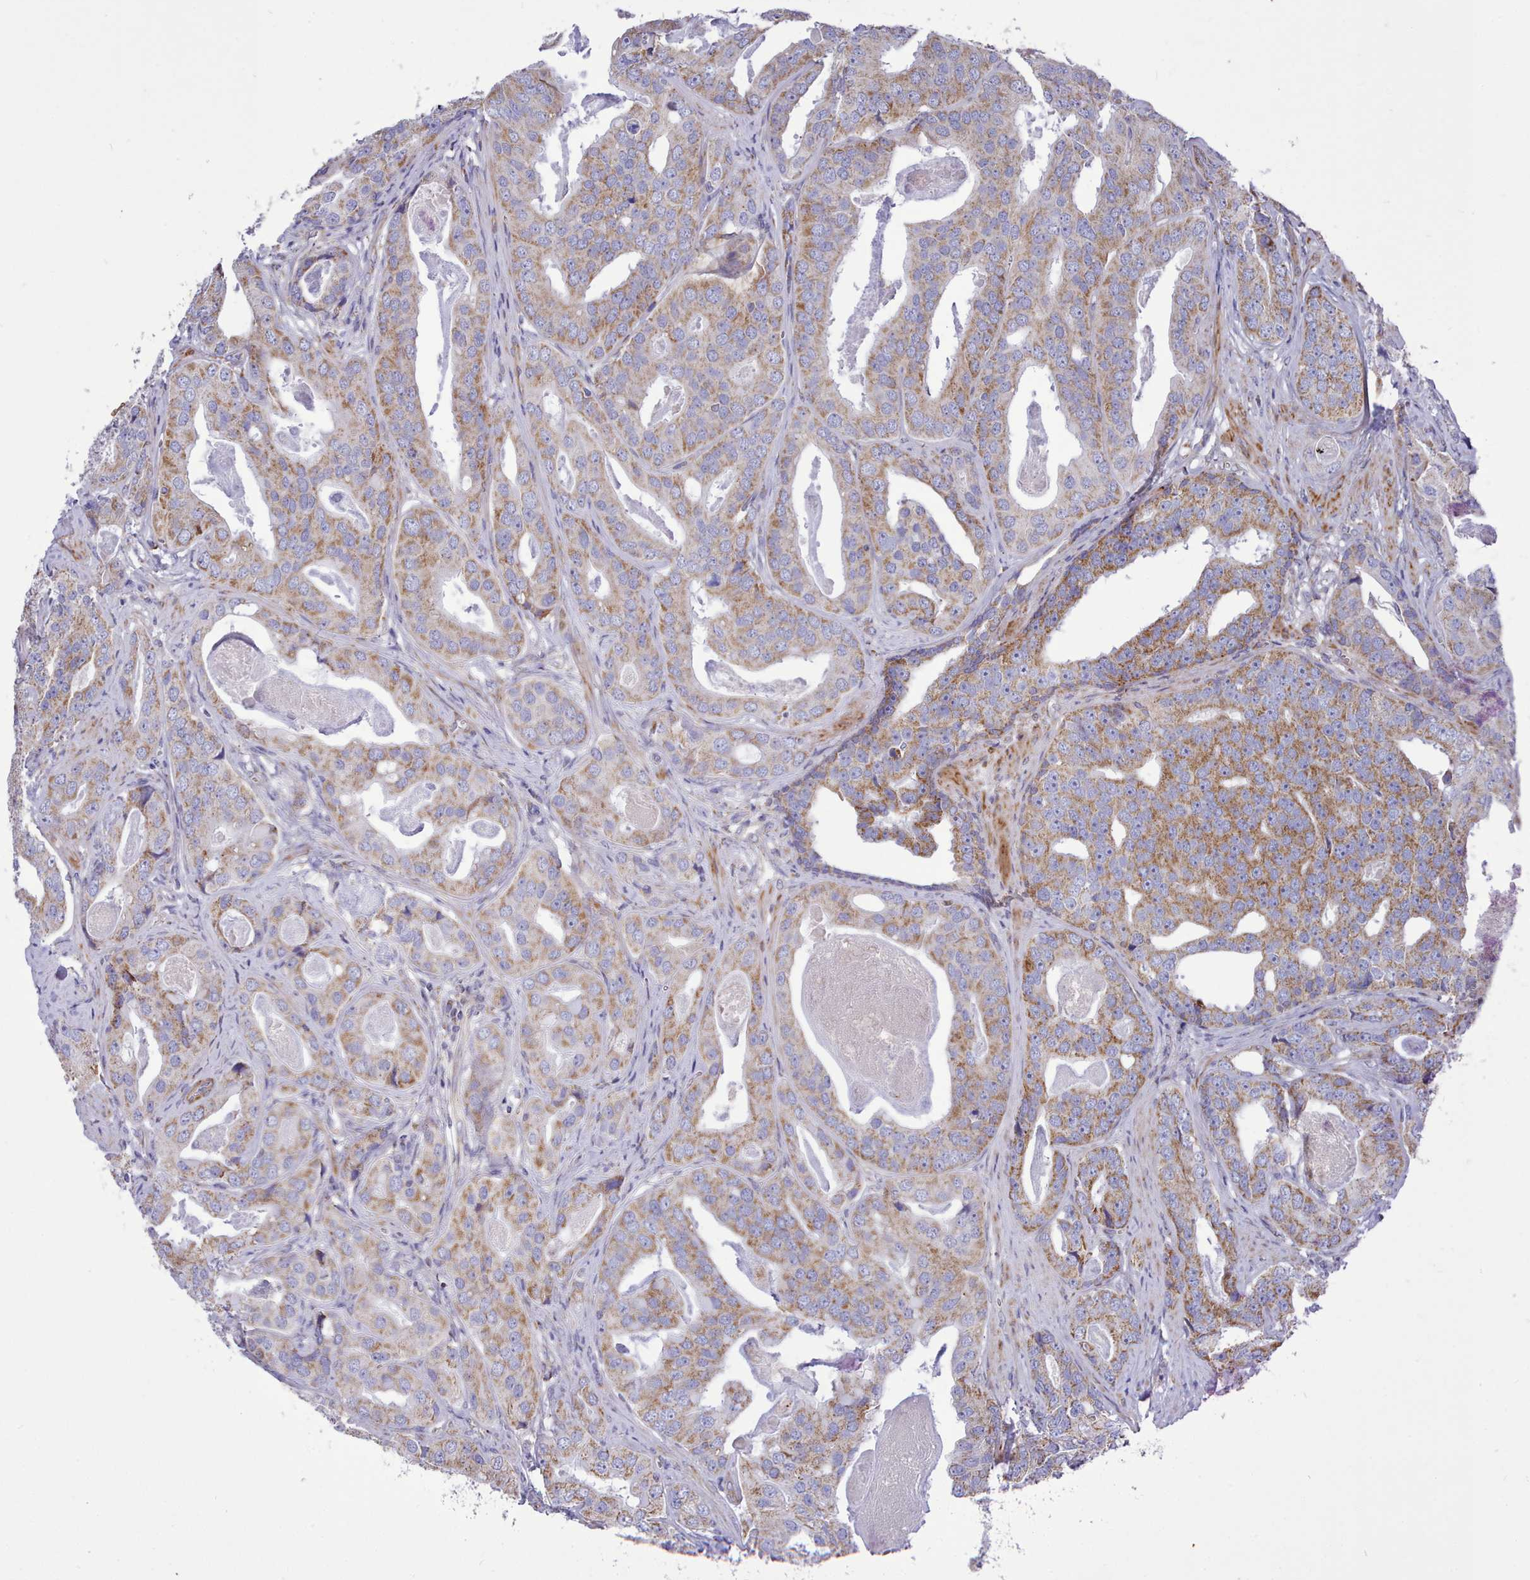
{"staining": {"intensity": "moderate", "quantity": ">75%", "location": "cytoplasmic/membranous"}, "tissue": "prostate cancer", "cell_type": "Tumor cells", "image_type": "cancer", "snomed": [{"axis": "morphology", "description": "Adenocarcinoma, High grade"}, {"axis": "topography", "description": "Prostate"}], "caption": "A micrograph of human prostate cancer (high-grade adenocarcinoma) stained for a protein exhibits moderate cytoplasmic/membranous brown staining in tumor cells.", "gene": "MRPL21", "patient": {"sex": "male", "age": 71}}